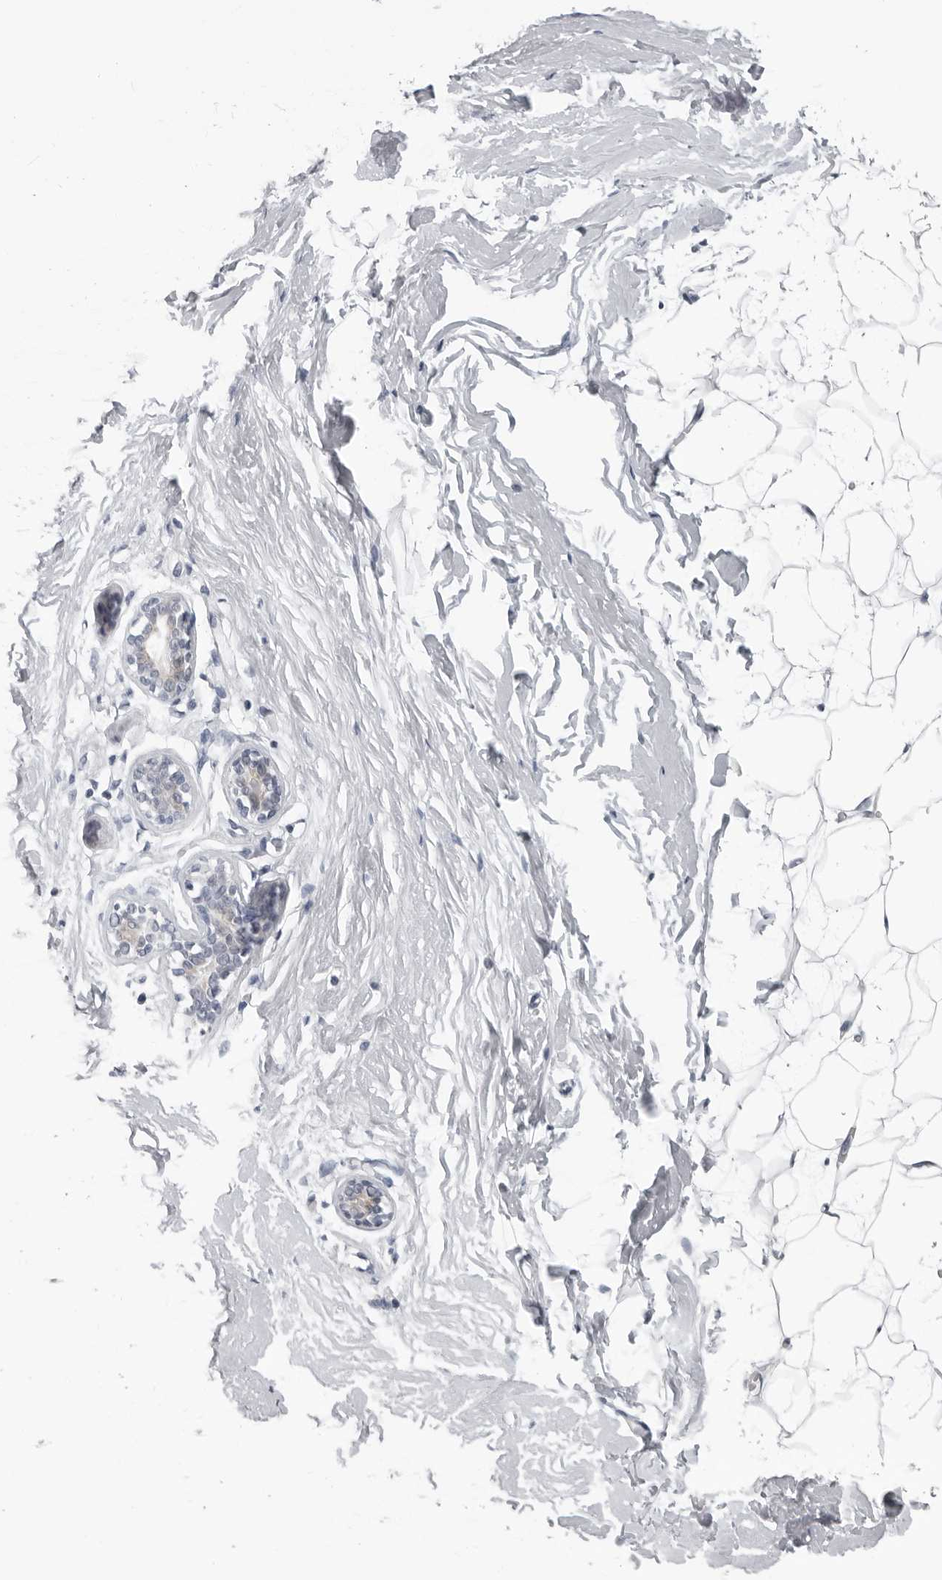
{"staining": {"intensity": "negative", "quantity": "none", "location": "none"}, "tissue": "breast", "cell_type": "Adipocytes", "image_type": "normal", "snomed": [{"axis": "morphology", "description": "Normal tissue, NOS"}, {"axis": "topography", "description": "Breast"}], "caption": "IHC image of unremarkable breast: breast stained with DAB (3,3'-diaminobenzidine) exhibits no significant protein expression in adipocytes.", "gene": "OPLAH", "patient": {"sex": "female", "age": 23}}